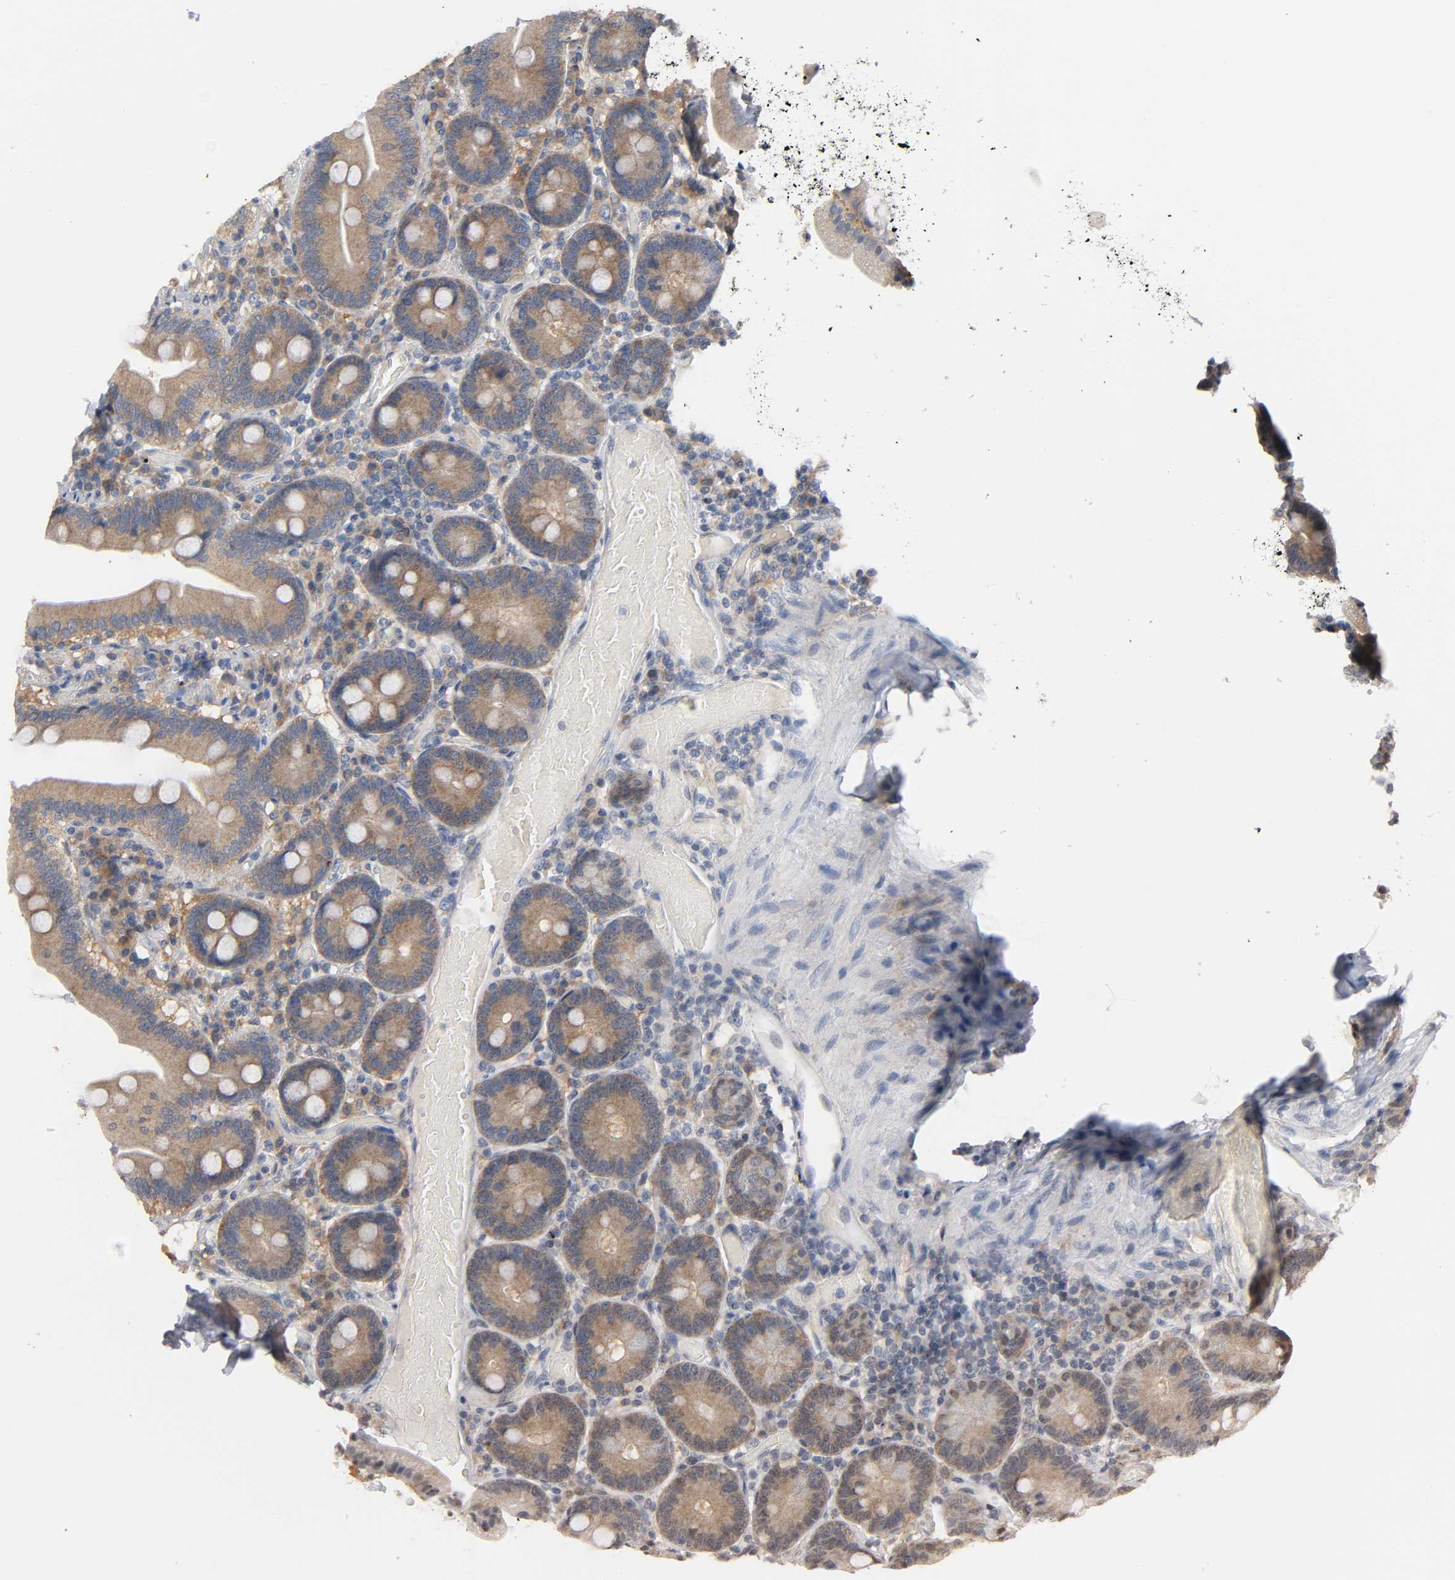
{"staining": {"intensity": "moderate", "quantity": ">75%", "location": "cytoplasmic/membranous"}, "tissue": "duodenum", "cell_type": "Glandular cells", "image_type": "normal", "snomed": [{"axis": "morphology", "description": "Normal tissue, NOS"}, {"axis": "topography", "description": "Duodenum"}], "caption": "Benign duodenum displays moderate cytoplasmic/membranous expression in approximately >75% of glandular cells.", "gene": "HDAC6", "patient": {"sex": "male", "age": 66}}